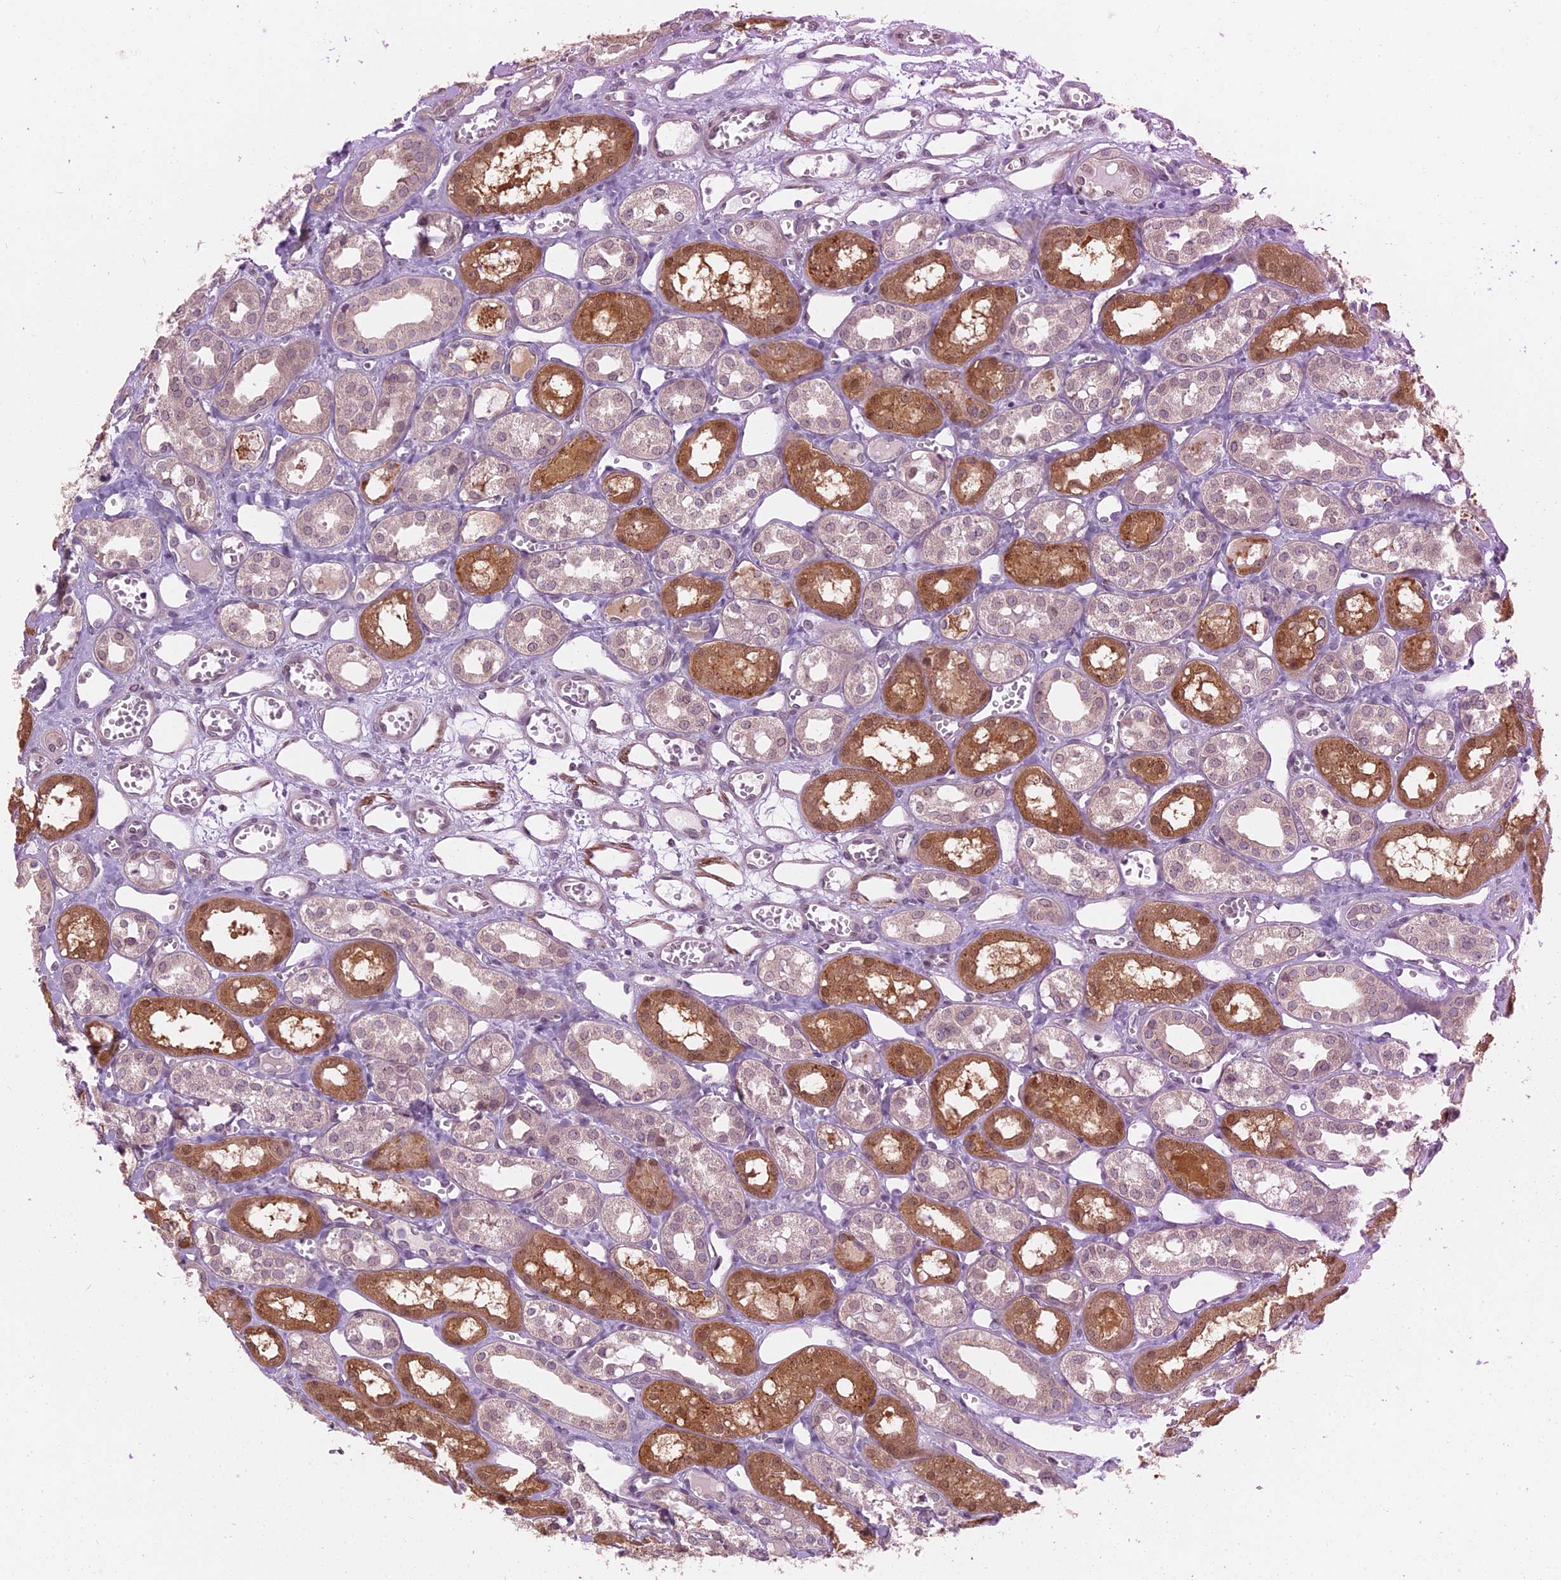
{"staining": {"intensity": "negative", "quantity": "none", "location": "none"}, "tissue": "kidney", "cell_type": "Cells in glomeruli", "image_type": "normal", "snomed": [{"axis": "morphology", "description": "Normal tissue, NOS"}, {"axis": "topography", "description": "Kidney"}], "caption": "A high-resolution histopathology image shows immunohistochemistry staining of unremarkable kidney, which reveals no significant expression in cells in glomeruli.", "gene": "MTRF1", "patient": {"sex": "male", "age": 16}}